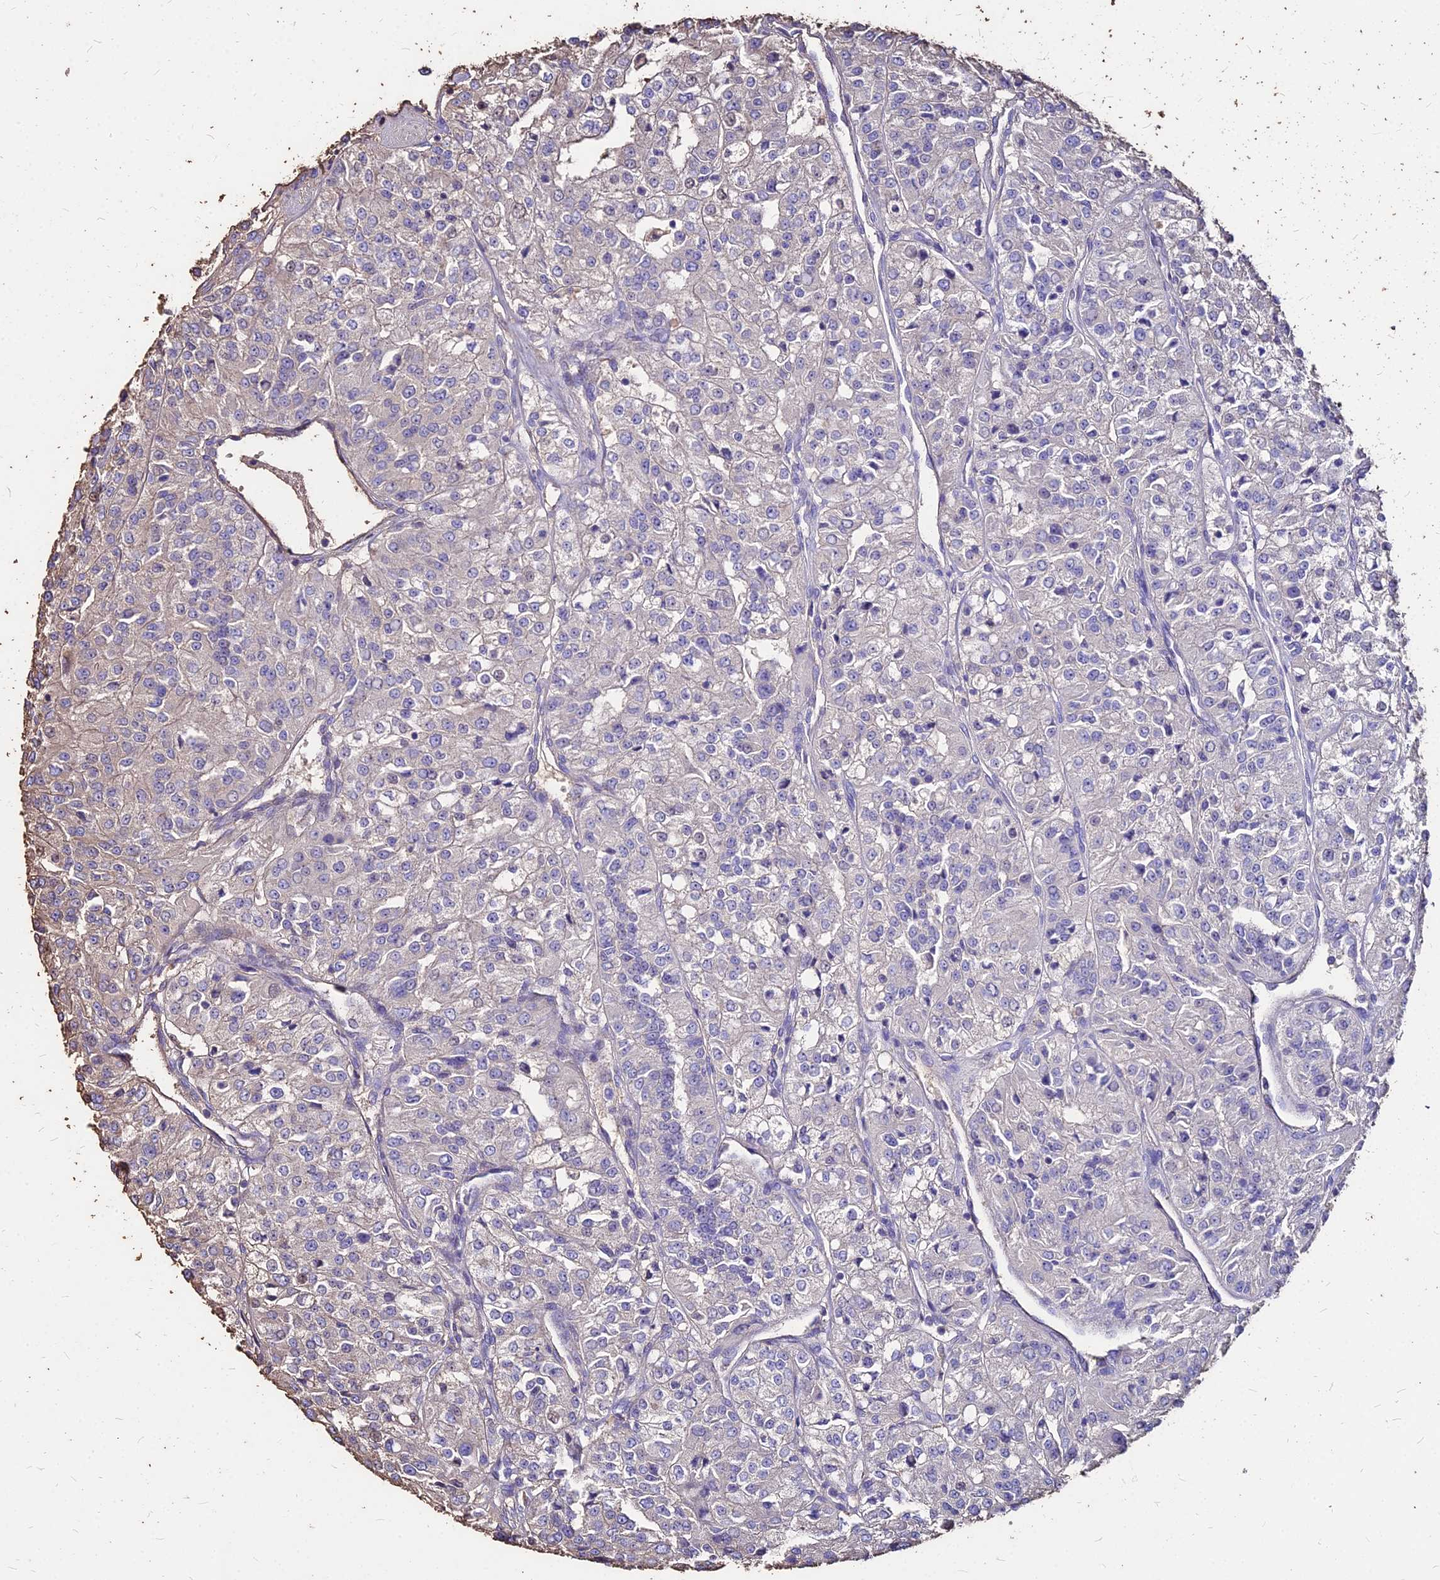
{"staining": {"intensity": "negative", "quantity": "none", "location": "none"}, "tissue": "renal cancer", "cell_type": "Tumor cells", "image_type": "cancer", "snomed": [{"axis": "morphology", "description": "Adenocarcinoma, NOS"}, {"axis": "topography", "description": "Kidney"}], "caption": "A micrograph of renal cancer stained for a protein demonstrates no brown staining in tumor cells.", "gene": "NME5", "patient": {"sex": "female", "age": 63}}